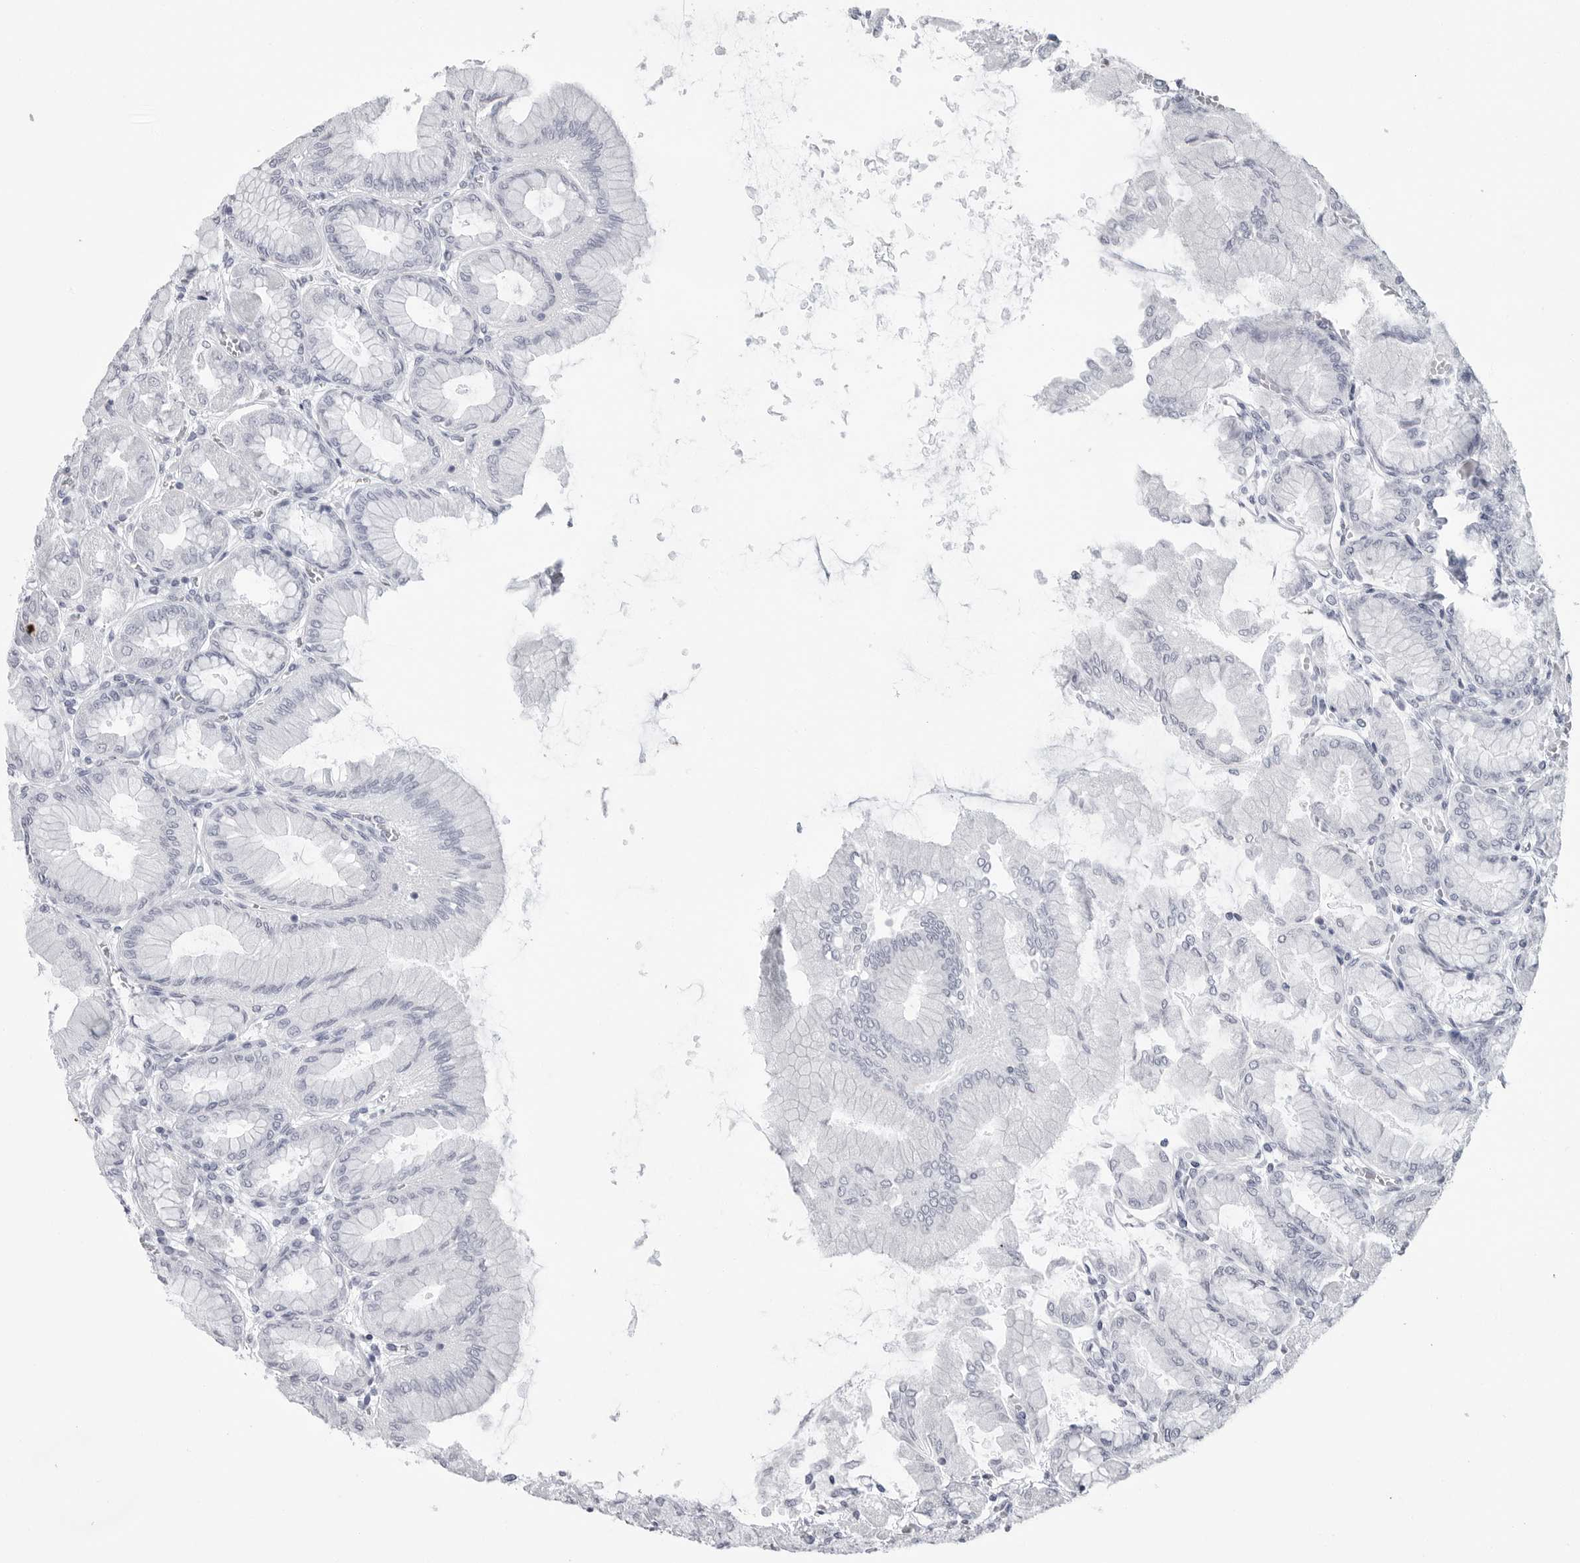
{"staining": {"intensity": "negative", "quantity": "none", "location": "none"}, "tissue": "stomach", "cell_type": "Glandular cells", "image_type": "normal", "snomed": [{"axis": "morphology", "description": "Normal tissue, NOS"}, {"axis": "topography", "description": "Stomach, upper"}], "caption": "Protein analysis of benign stomach demonstrates no significant positivity in glandular cells. (DAB immunohistochemistry, high magnification).", "gene": "CSH1", "patient": {"sex": "female", "age": 56}}